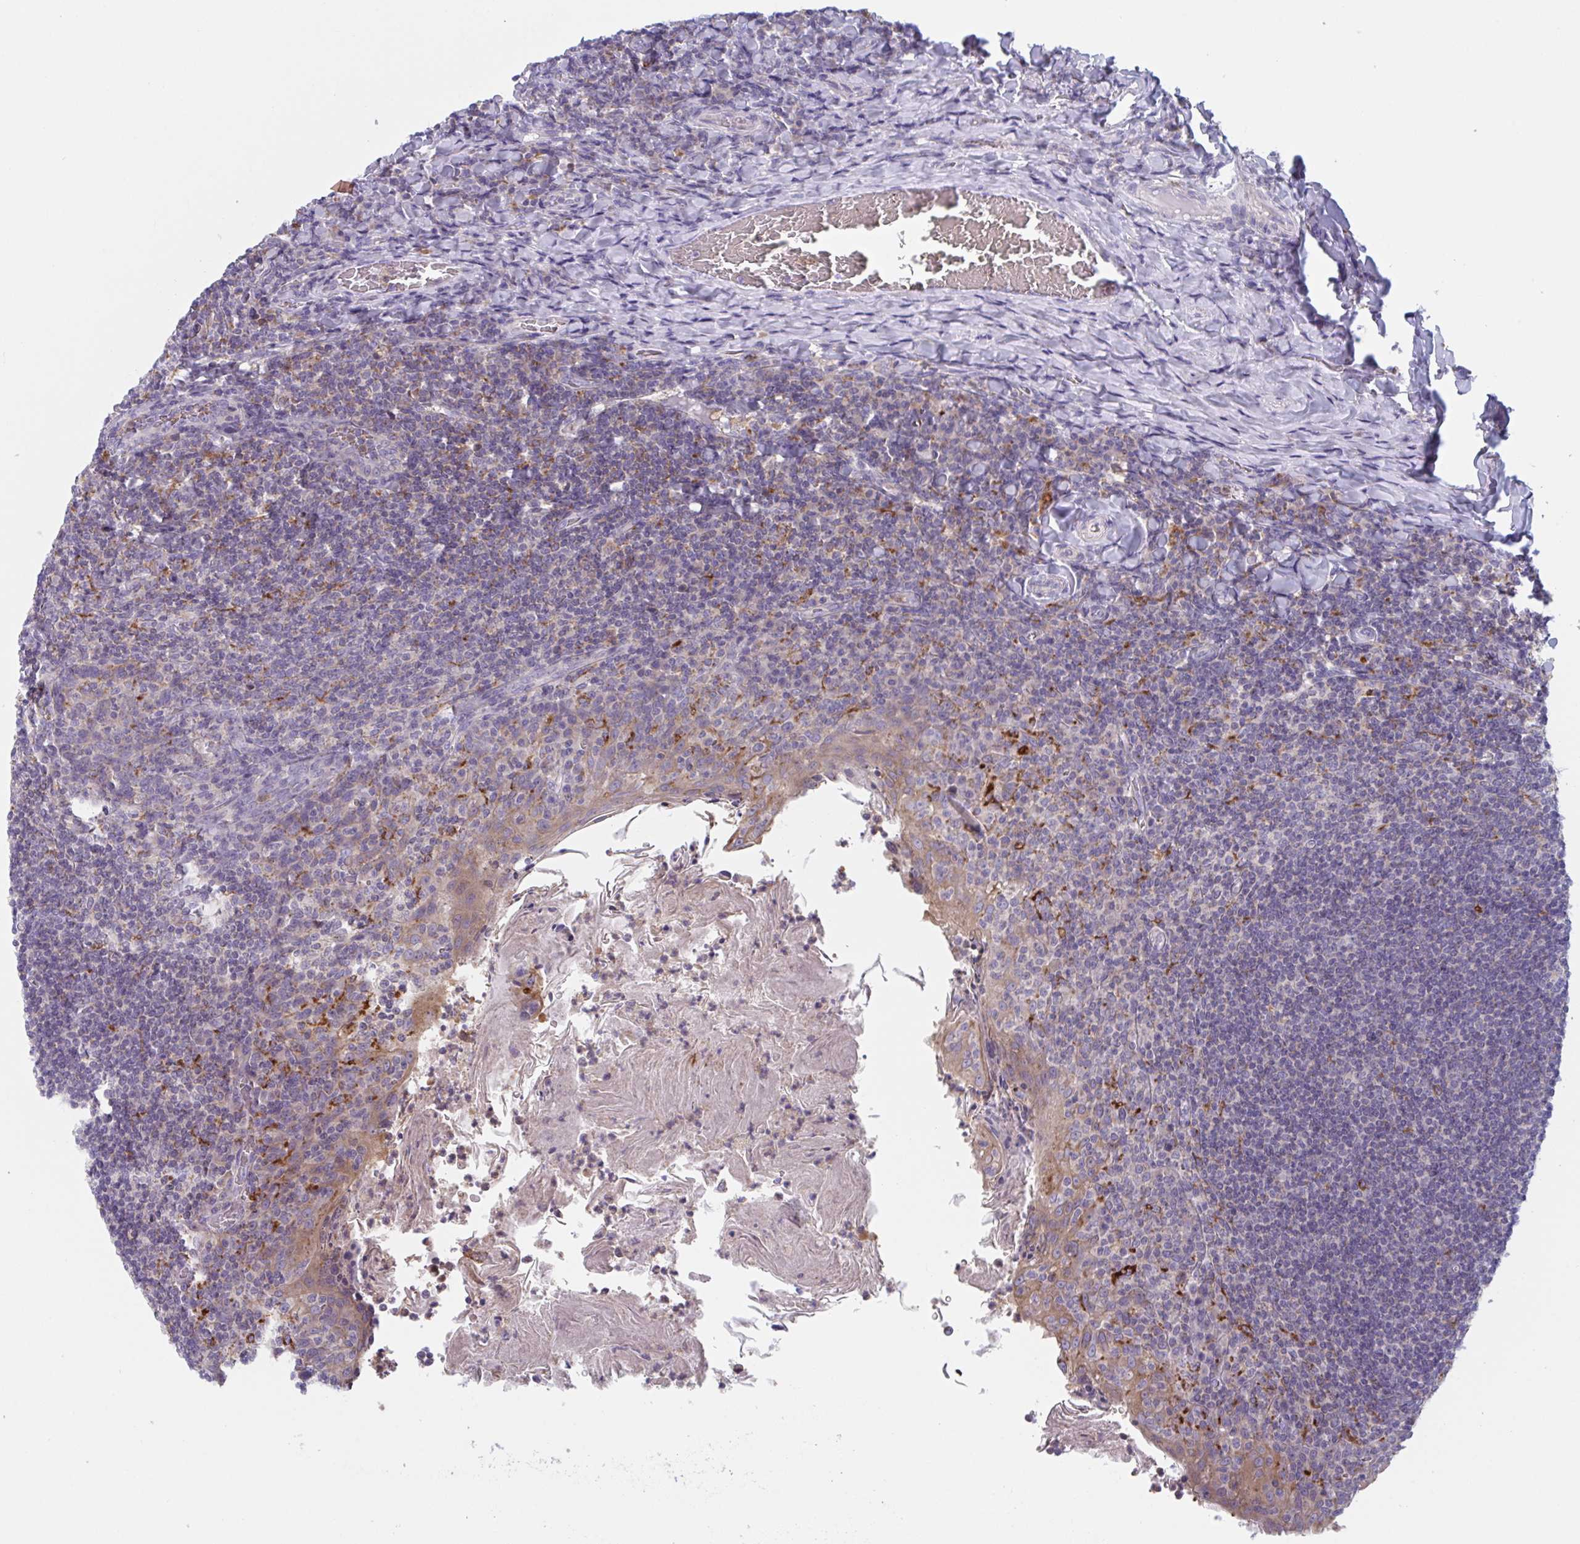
{"staining": {"intensity": "moderate", "quantity": "<25%", "location": "cytoplasmic/membranous"}, "tissue": "tonsil", "cell_type": "Germinal center cells", "image_type": "normal", "snomed": [{"axis": "morphology", "description": "Normal tissue, NOS"}, {"axis": "topography", "description": "Tonsil"}], "caption": "Immunohistochemical staining of benign tonsil reveals moderate cytoplasmic/membranous protein staining in about <25% of germinal center cells. (IHC, brightfield microscopy, high magnification).", "gene": "NIPSNAP1", "patient": {"sex": "female", "age": 10}}